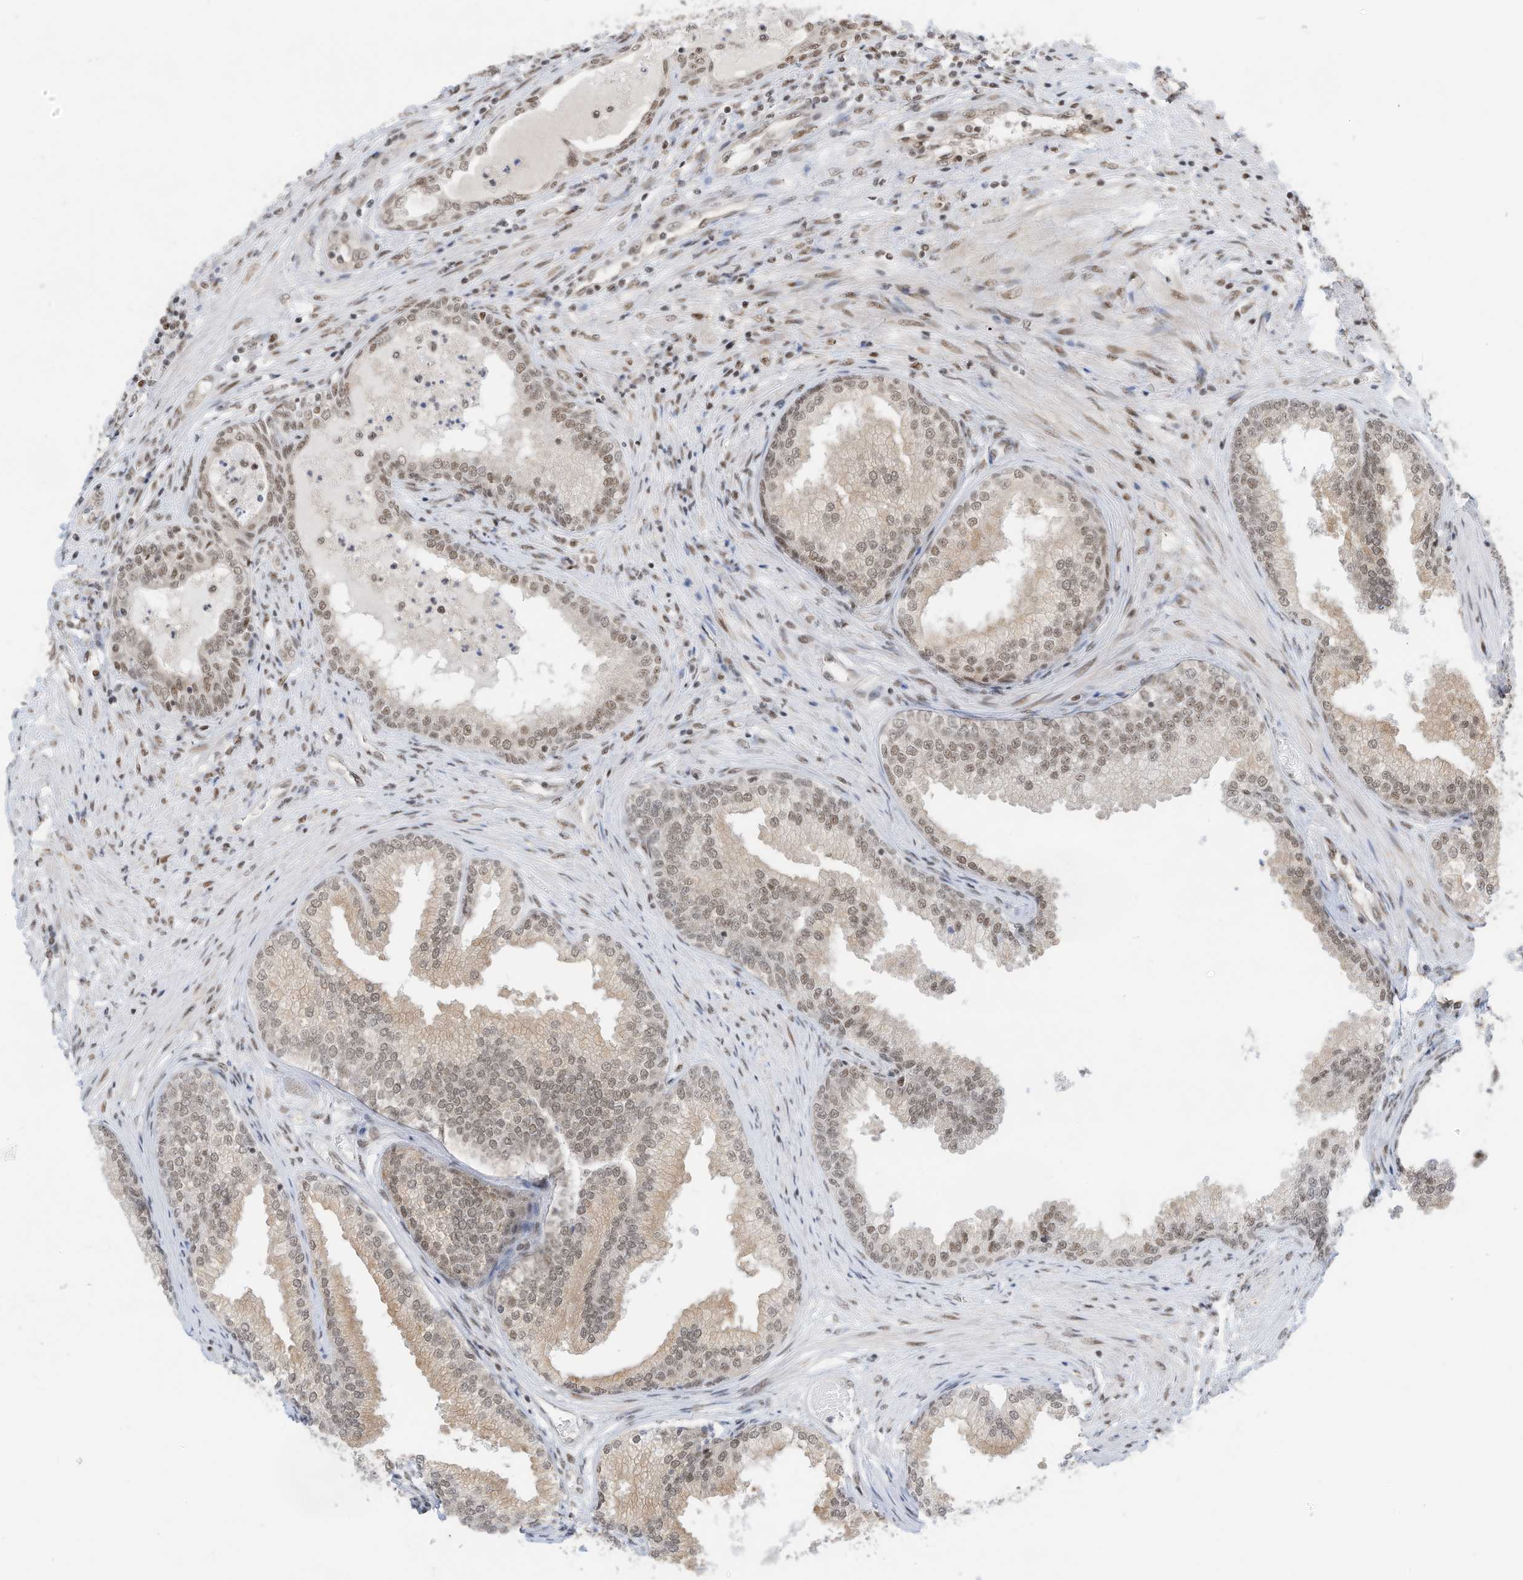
{"staining": {"intensity": "moderate", "quantity": ">75%", "location": "cytoplasmic/membranous,nuclear"}, "tissue": "prostate", "cell_type": "Glandular cells", "image_type": "normal", "snomed": [{"axis": "morphology", "description": "Normal tissue, NOS"}, {"axis": "topography", "description": "Prostate"}], "caption": "An image showing moderate cytoplasmic/membranous,nuclear expression in about >75% of glandular cells in unremarkable prostate, as visualized by brown immunohistochemical staining.", "gene": "AURKAIP1", "patient": {"sex": "male", "age": 76}}